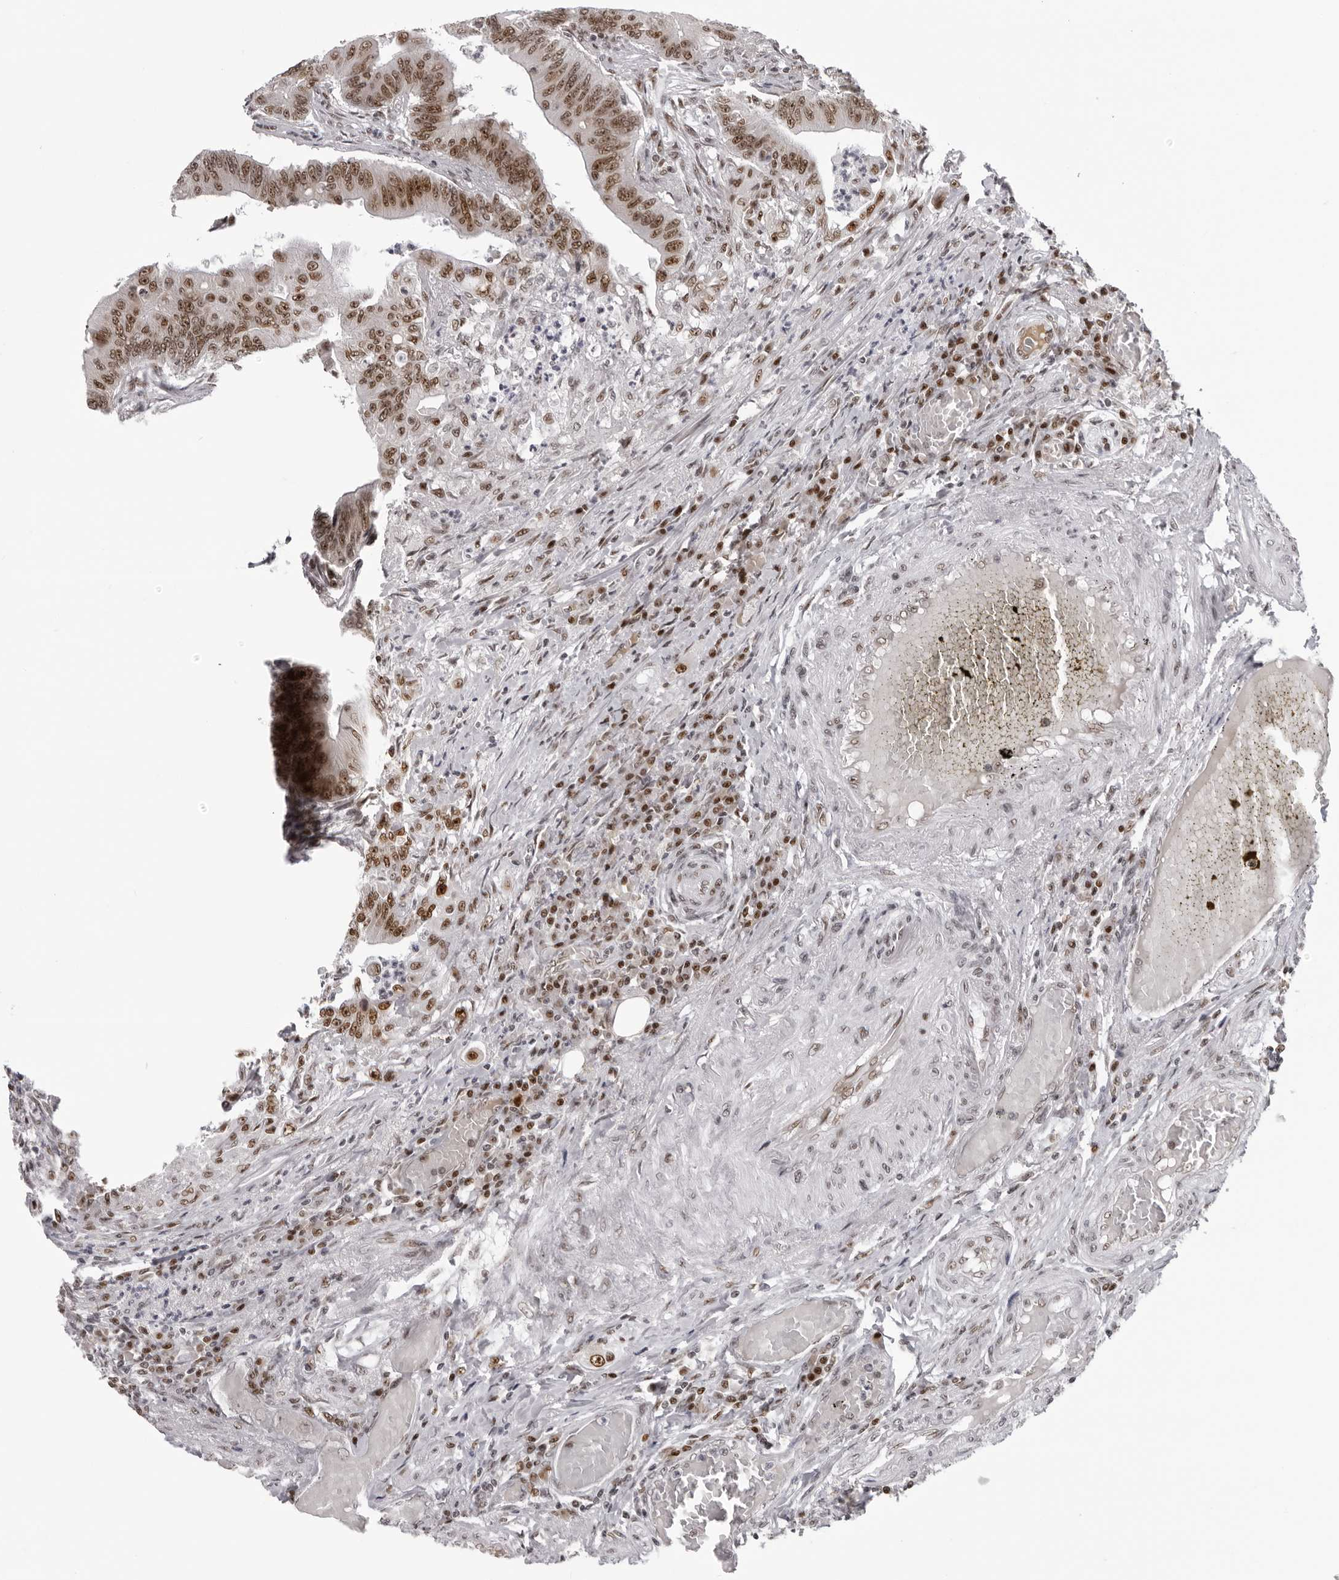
{"staining": {"intensity": "moderate", "quantity": ">75%", "location": "nuclear"}, "tissue": "colorectal cancer", "cell_type": "Tumor cells", "image_type": "cancer", "snomed": [{"axis": "morphology", "description": "Adenoma, NOS"}, {"axis": "morphology", "description": "Adenocarcinoma, NOS"}, {"axis": "topography", "description": "Colon"}], "caption": "Immunohistochemical staining of colorectal cancer shows moderate nuclear protein expression in about >75% of tumor cells.", "gene": "HEXIM2", "patient": {"sex": "male", "age": 79}}